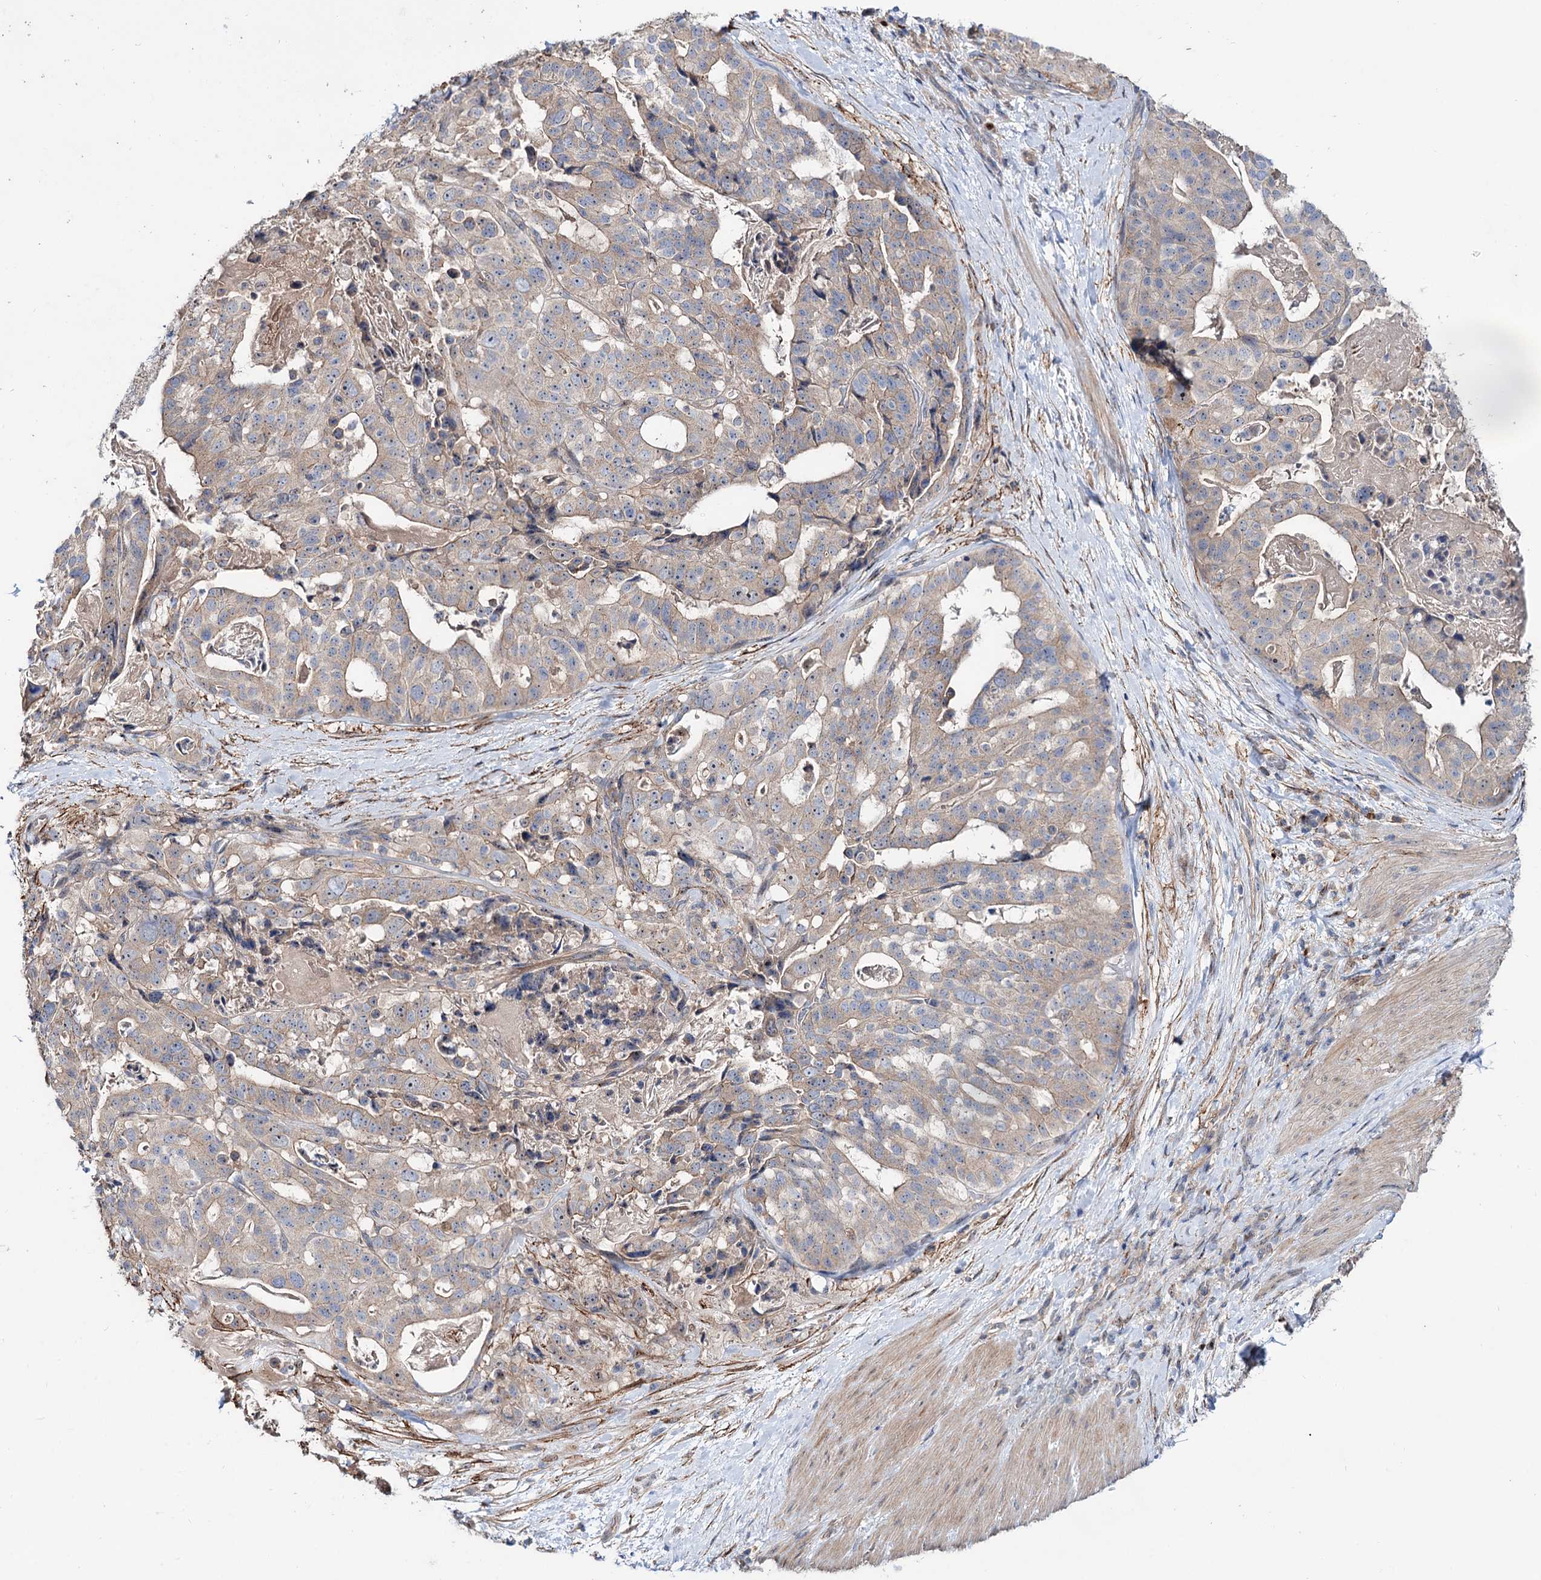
{"staining": {"intensity": "weak", "quantity": ">75%", "location": "cytoplasmic/membranous"}, "tissue": "stomach cancer", "cell_type": "Tumor cells", "image_type": "cancer", "snomed": [{"axis": "morphology", "description": "Adenocarcinoma, NOS"}, {"axis": "topography", "description": "Stomach"}], "caption": "A photomicrograph showing weak cytoplasmic/membranous expression in approximately >75% of tumor cells in adenocarcinoma (stomach), as visualized by brown immunohistochemical staining.", "gene": "SEC24A", "patient": {"sex": "male", "age": 48}}